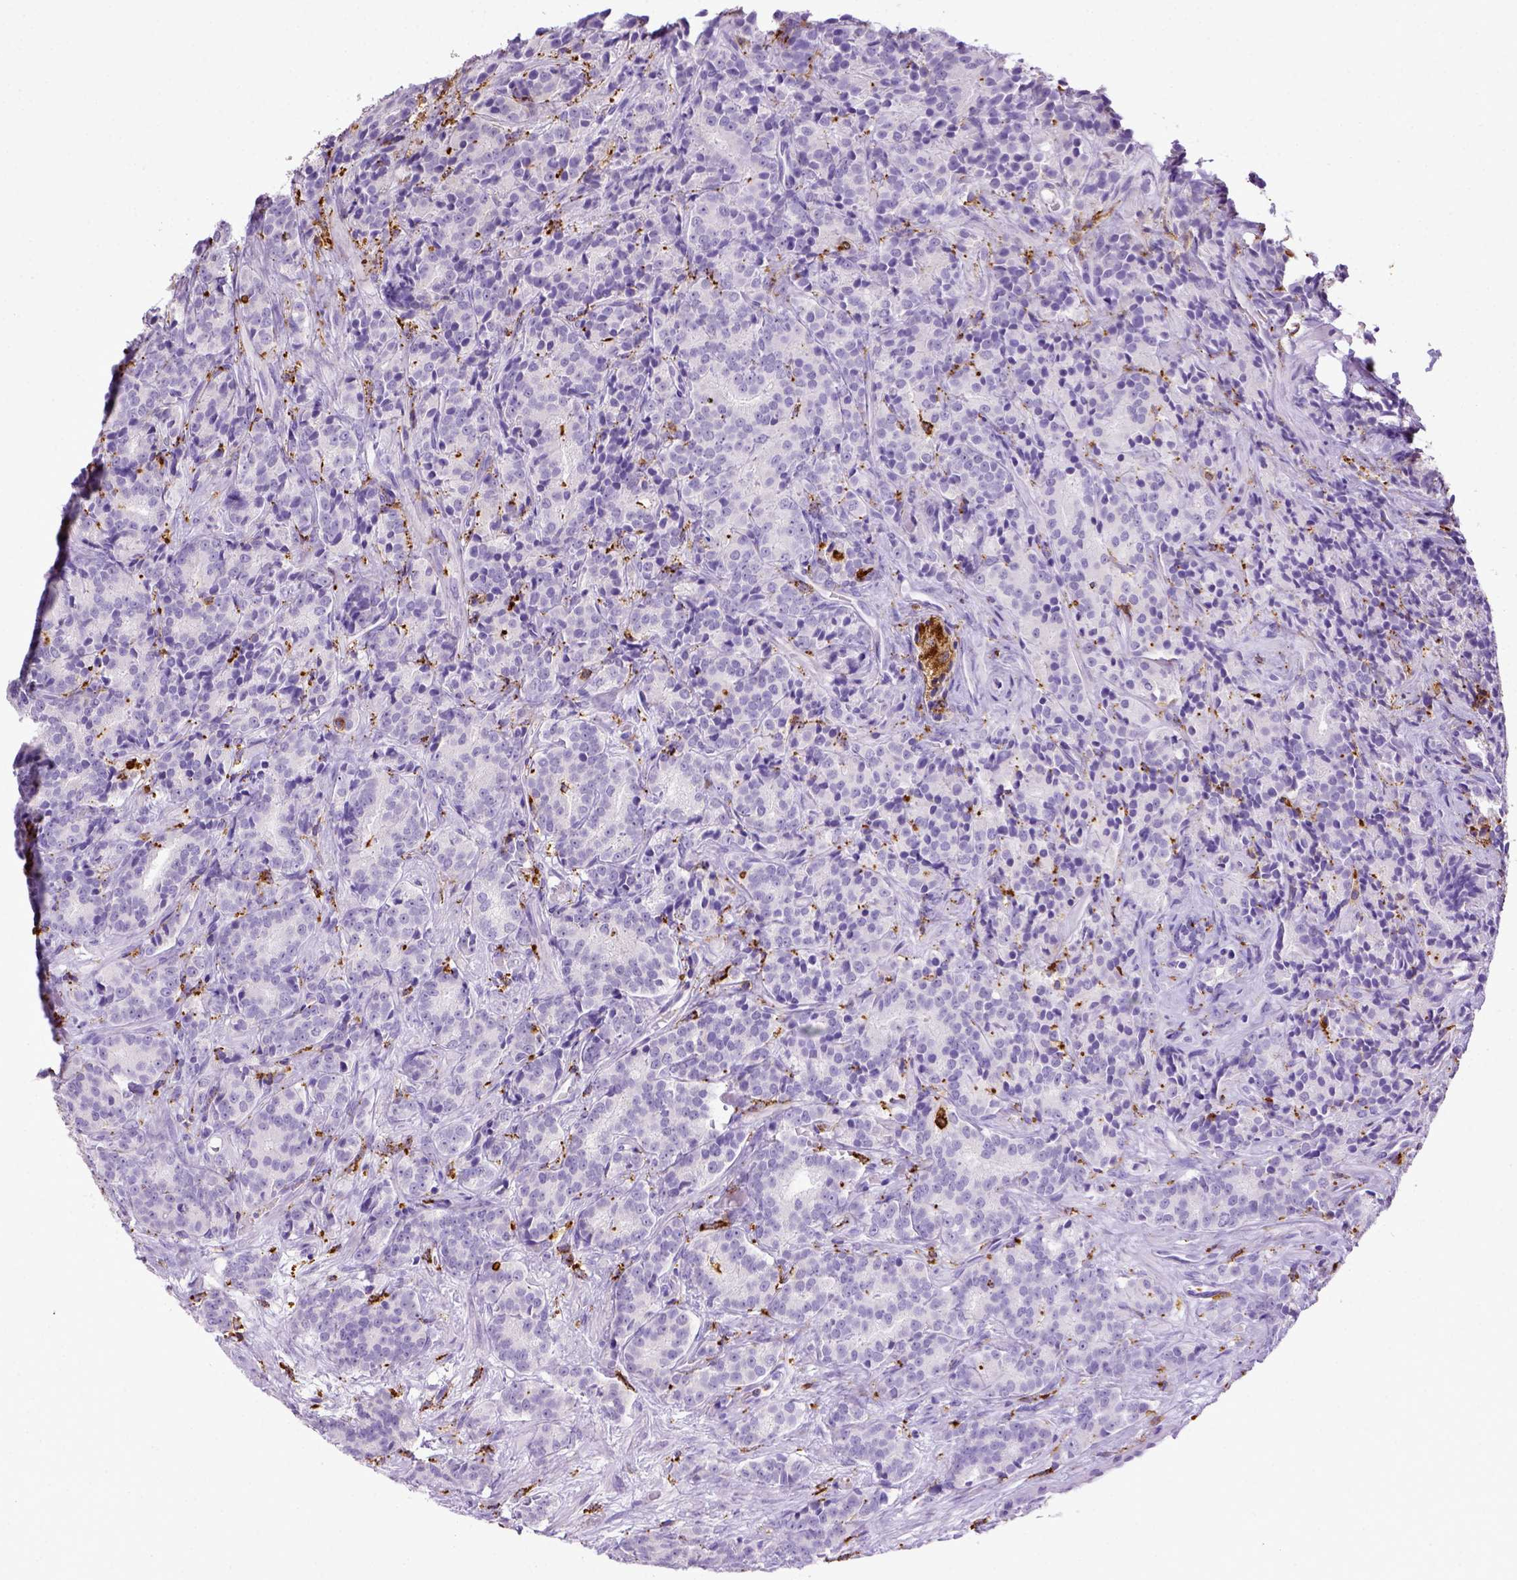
{"staining": {"intensity": "negative", "quantity": "none", "location": "none"}, "tissue": "prostate cancer", "cell_type": "Tumor cells", "image_type": "cancer", "snomed": [{"axis": "morphology", "description": "Adenocarcinoma, High grade"}, {"axis": "topography", "description": "Prostate"}], "caption": "High magnification brightfield microscopy of prostate cancer stained with DAB (3,3'-diaminobenzidine) (brown) and counterstained with hematoxylin (blue): tumor cells show no significant expression.", "gene": "CD68", "patient": {"sex": "male", "age": 90}}